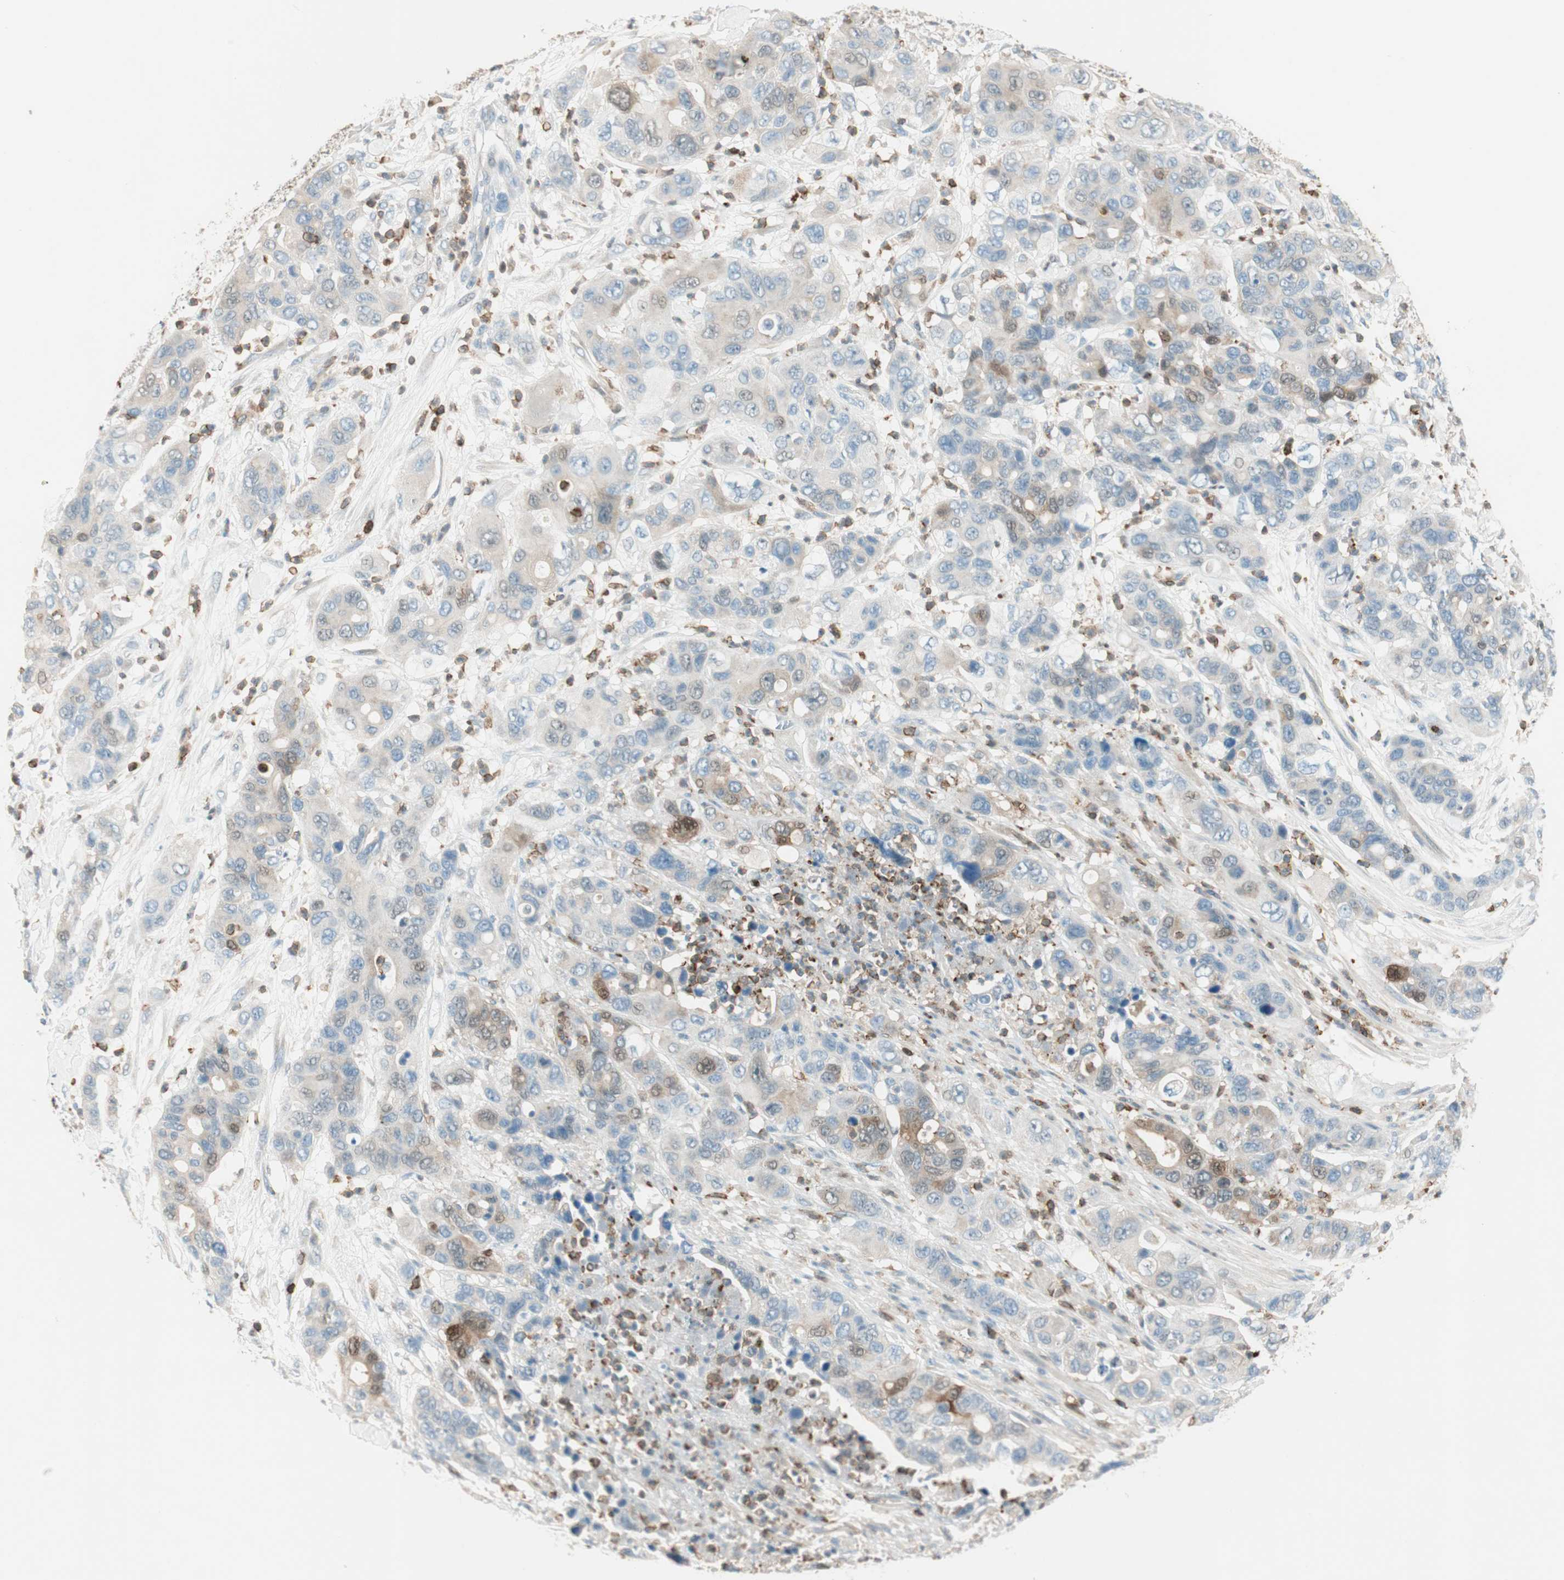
{"staining": {"intensity": "moderate", "quantity": "25%-75%", "location": "cytoplasmic/membranous"}, "tissue": "pancreatic cancer", "cell_type": "Tumor cells", "image_type": "cancer", "snomed": [{"axis": "morphology", "description": "Adenocarcinoma, NOS"}, {"axis": "topography", "description": "Pancreas"}], "caption": "Brown immunohistochemical staining in human pancreatic cancer exhibits moderate cytoplasmic/membranous positivity in about 25%-75% of tumor cells.", "gene": "HPGD", "patient": {"sex": "female", "age": 71}}